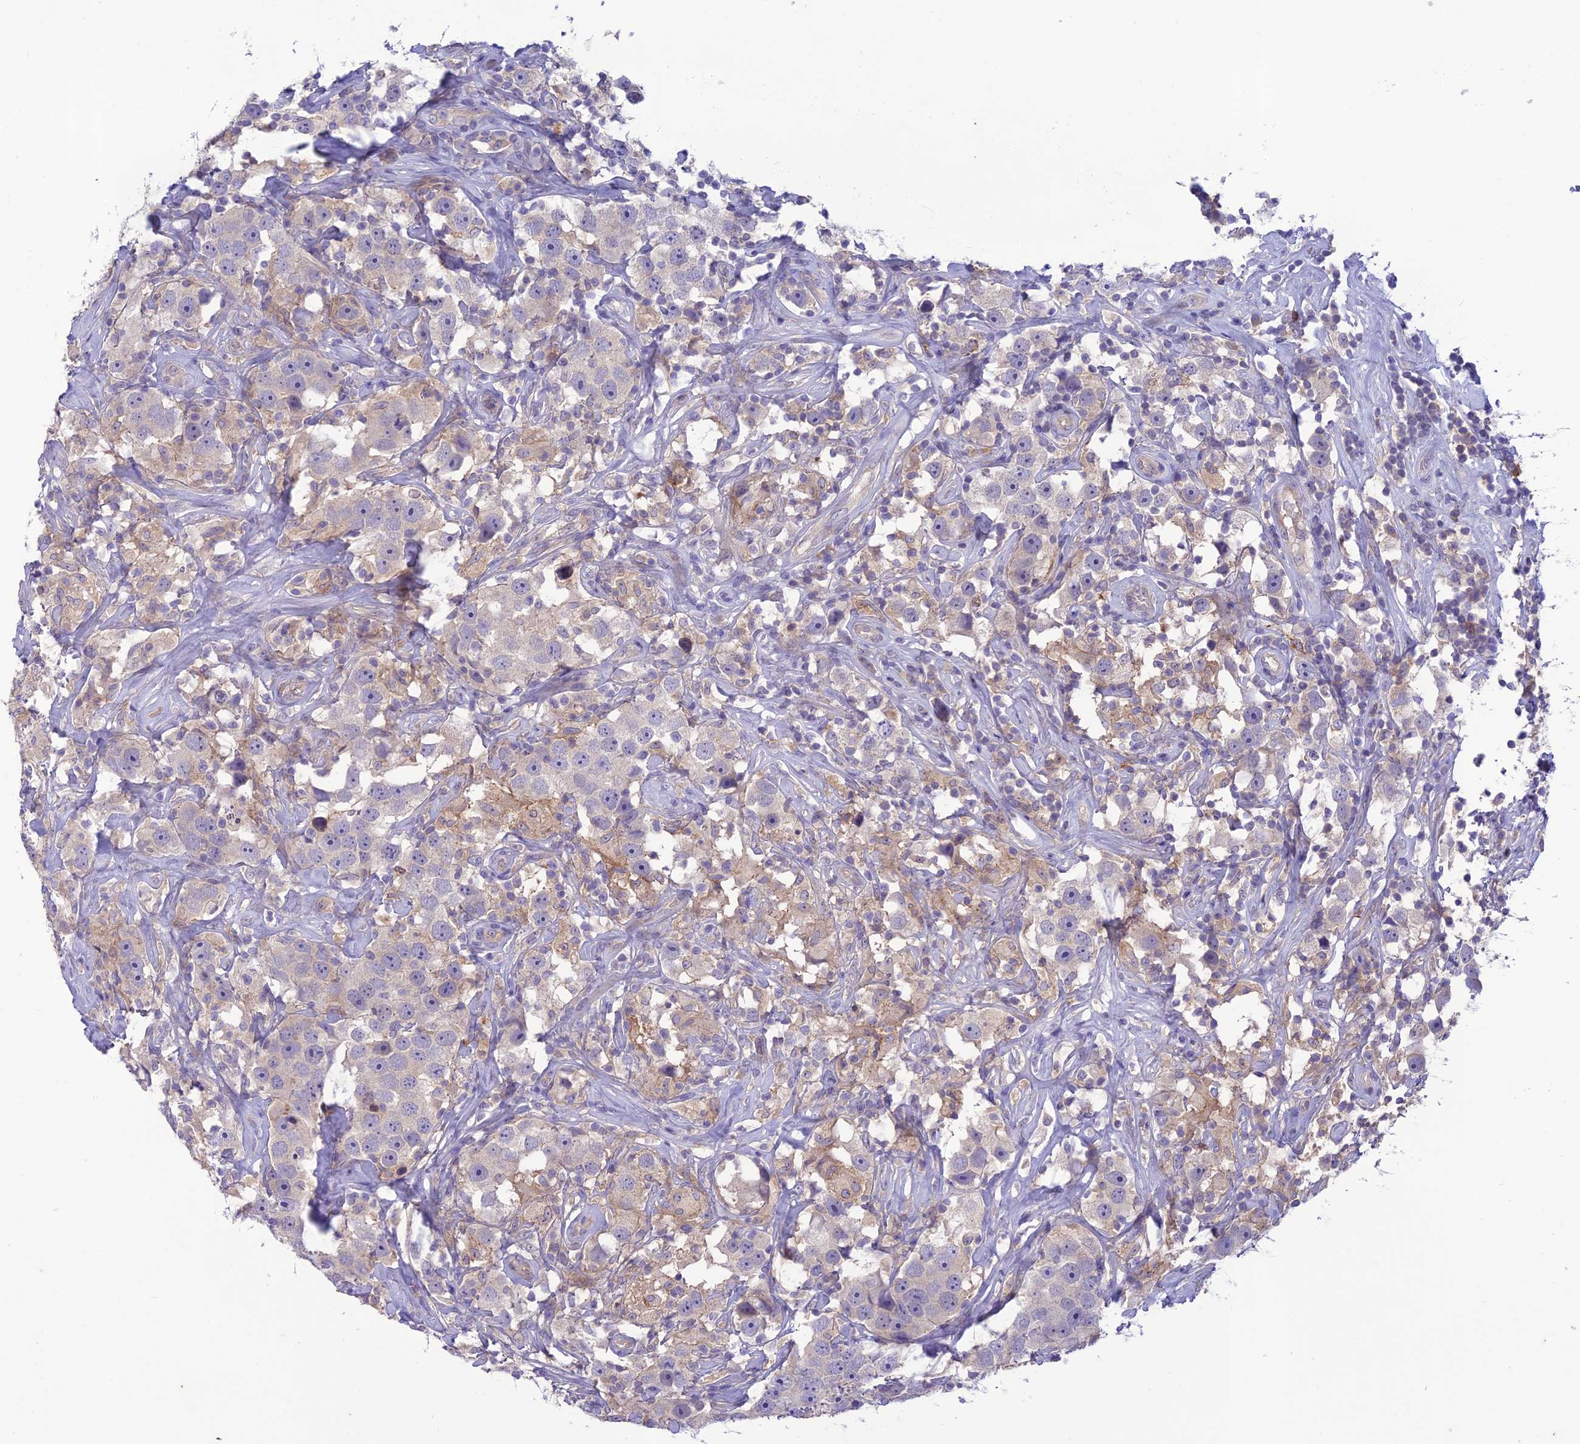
{"staining": {"intensity": "negative", "quantity": "none", "location": "none"}, "tissue": "testis cancer", "cell_type": "Tumor cells", "image_type": "cancer", "snomed": [{"axis": "morphology", "description": "Seminoma, NOS"}, {"axis": "topography", "description": "Testis"}], "caption": "The image exhibits no significant expression in tumor cells of seminoma (testis). (DAB IHC with hematoxylin counter stain).", "gene": "ITGAE", "patient": {"sex": "male", "age": 49}}